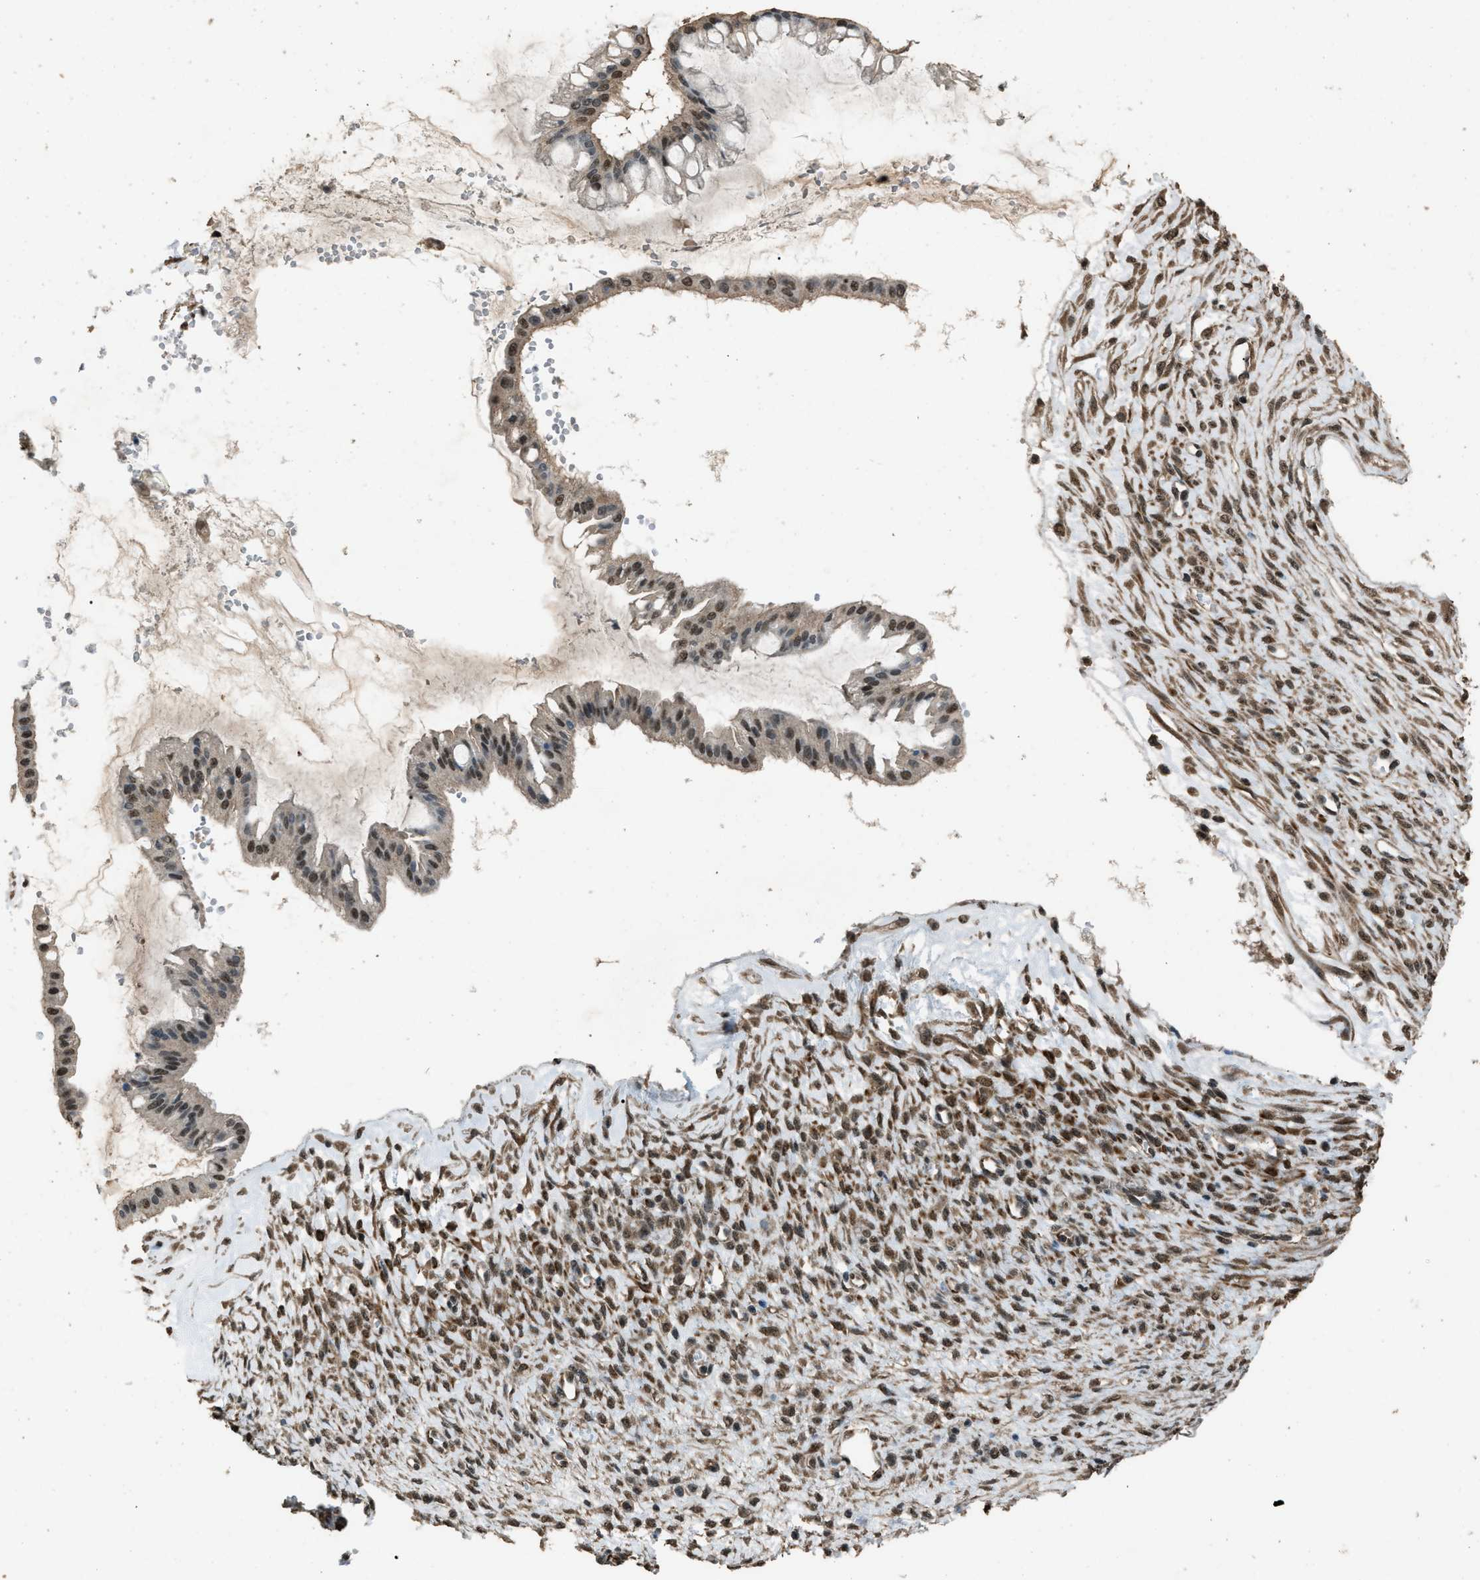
{"staining": {"intensity": "moderate", "quantity": ">75%", "location": "nuclear"}, "tissue": "ovarian cancer", "cell_type": "Tumor cells", "image_type": "cancer", "snomed": [{"axis": "morphology", "description": "Cystadenocarcinoma, mucinous, NOS"}, {"axis": "topography", "description": "Ovary"}], "caption": "An IHC micrograph of tumor tissue is shown. Protein staining in brown highlights moderate nuclear positivity in ovarian cancer within tumor cells. (Stains: DAB in brown, nuclei in blue, Microscopy: brightfield microscopy at high magnification).", "gene": "SERTAD2", "patient": {"sex": "female", "age": 73}}